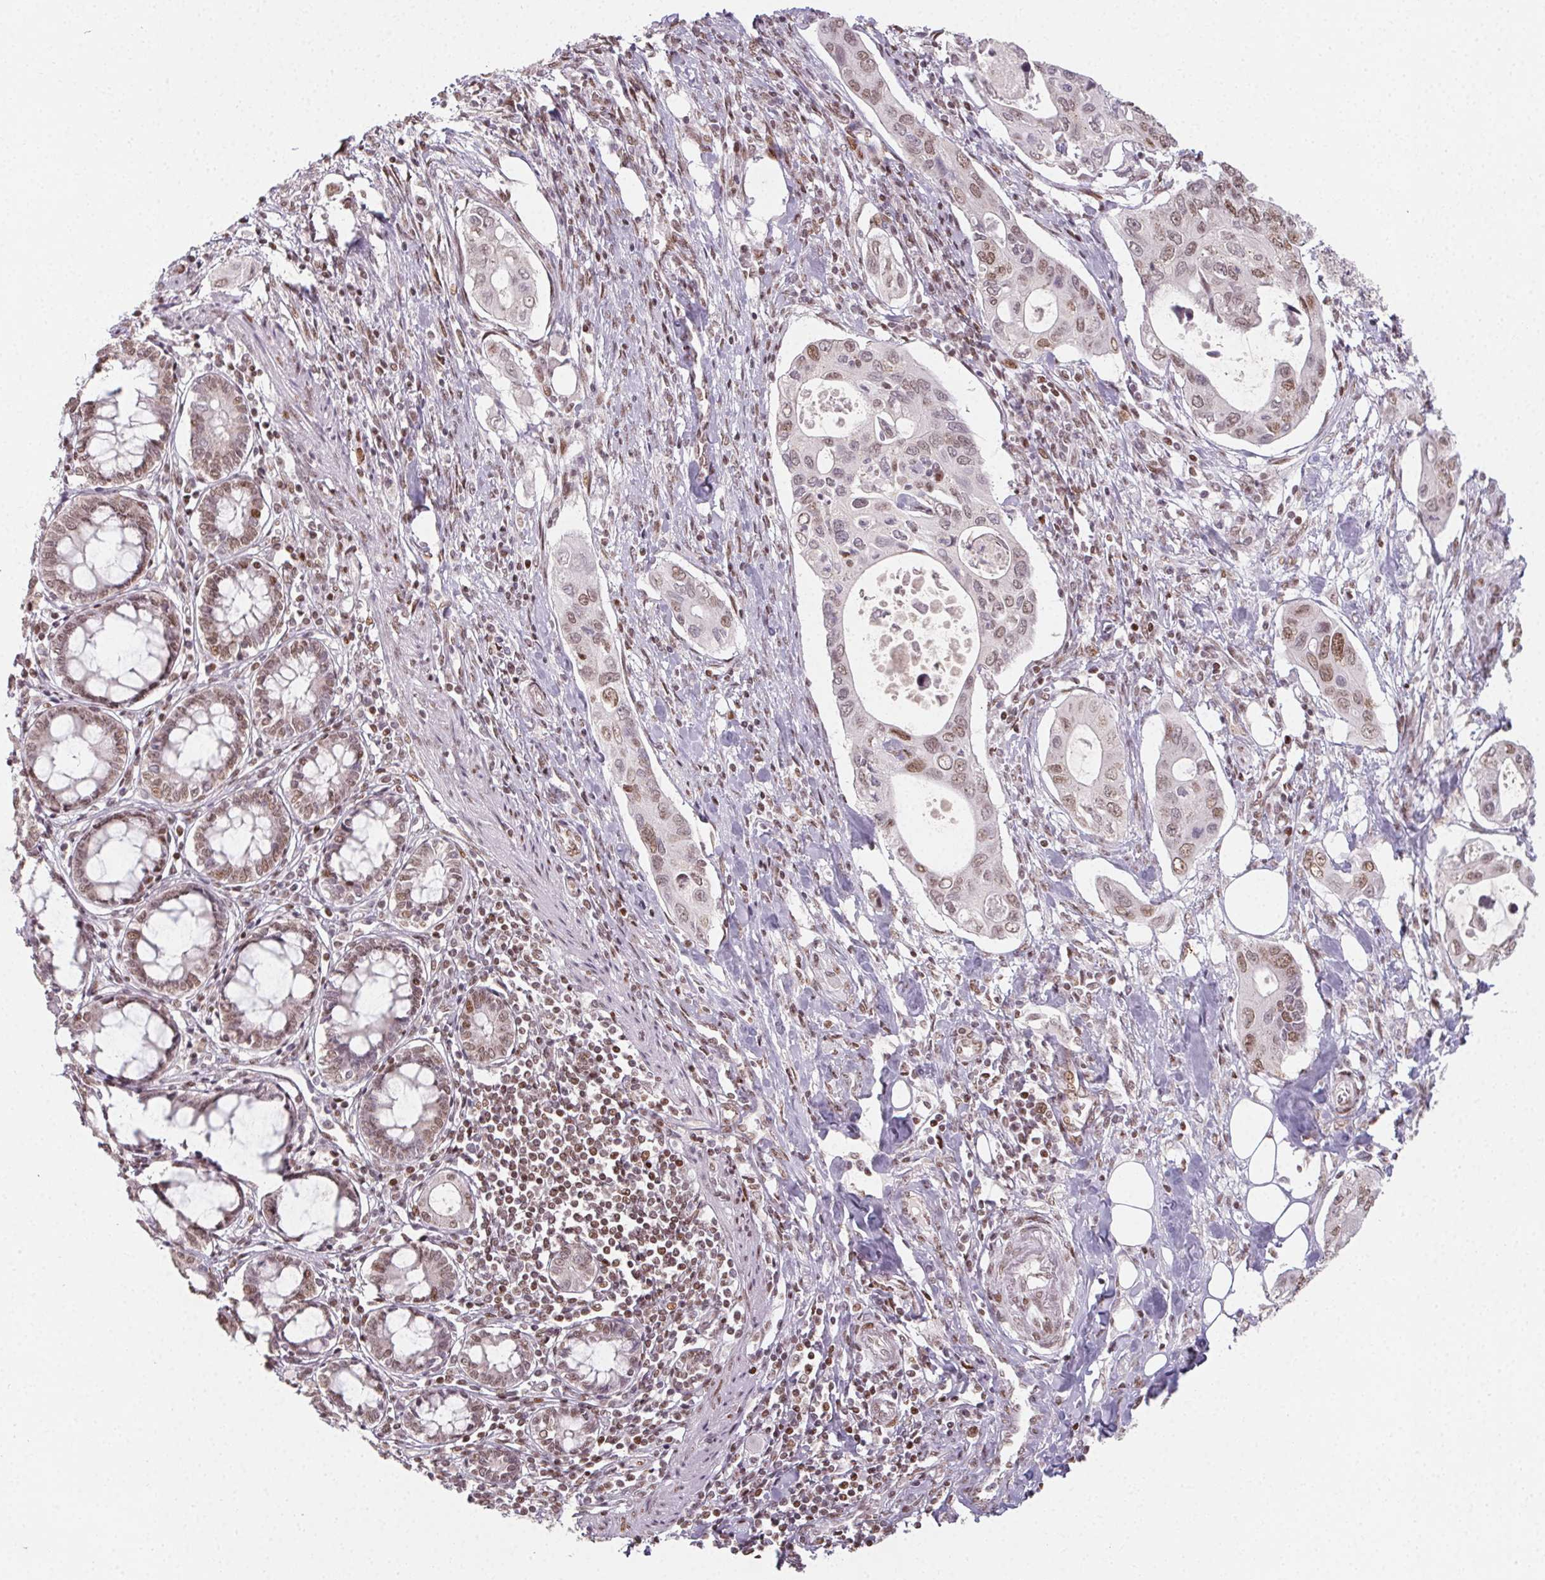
{"staining": {"intensity": "weak", "quantity": ">75%", "location": "nuclear"}, "tissue": "pancreatic cancer", "cell_type": "Tumor cells", "image_type": "cancer", "snomed": [{"axis": "morphology", "description": "Adenocarcinoma, NOS"}, {"axis": "topography", "description": "Pancreas"}], "caption": "A micrograph showing weak nuclear expression in about >75% of tumor cells in pancreatic cancer (adenocarcinoma), as visualized by brown immunohistochemical staining.", "gene": "KMT2A", "patient": {"sex": "female", "age": 63}}